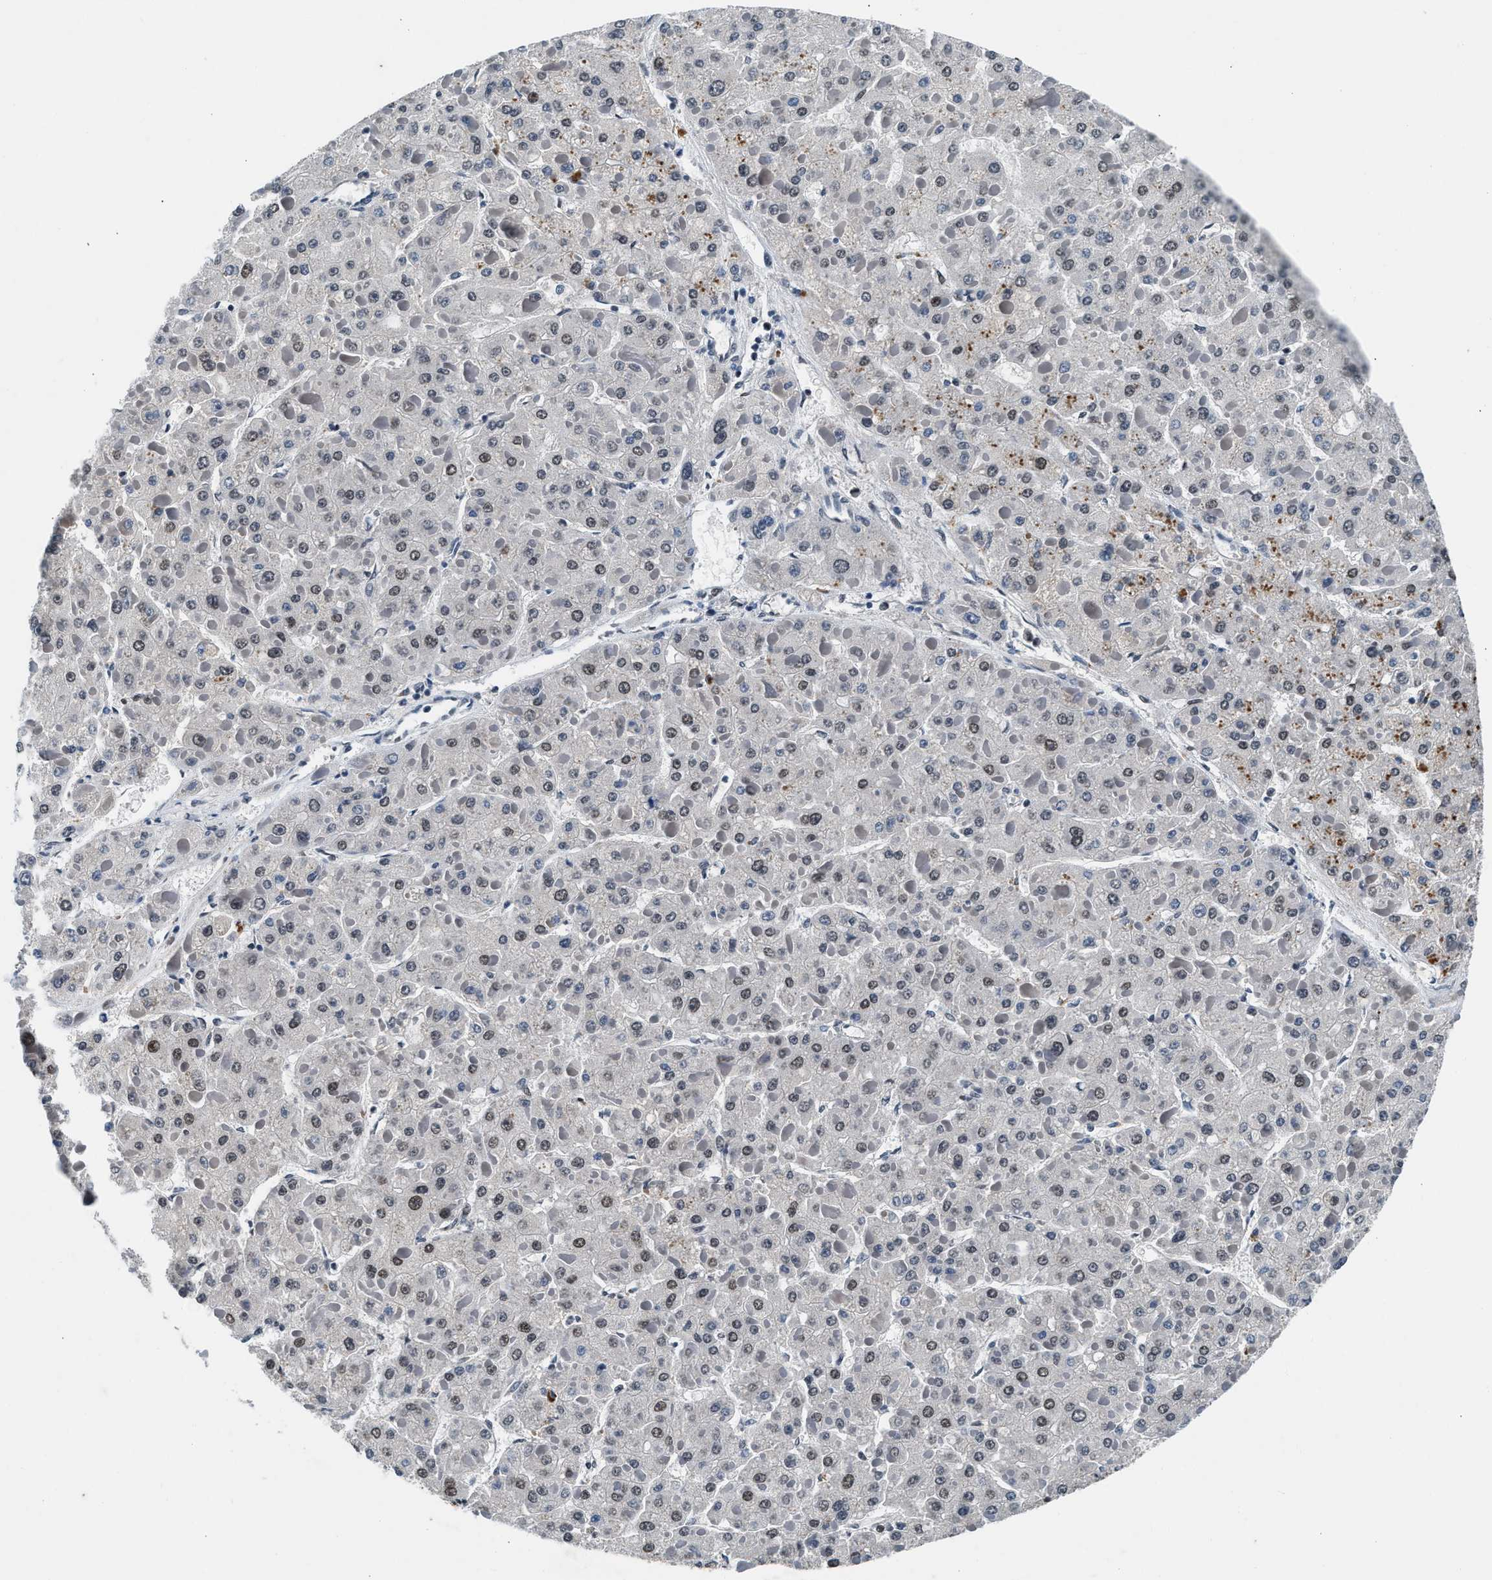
{"staining": {"intensity": "weak", "quantity": "25%-75%", "location": "nuclear"}, "tissue": "liver cancer", "cell_type": "Tumor cells", "image_type": "cancer", "snomed": [{"axis": "morphology", "description": "Carcinoma, Hepatocellular, NOS"}, {"axis": "topography", "description": "Liver"}], "caption": "The immunohistochemical stain shows weak nuclear positivity in tumor cells of liver cancer tissue. Immunohistochemistry (ihc) stains the protein in brown and the nuclei are stained blue.", "gene": "PRRC2B", "patient": {"sex": "female", "age": 73}}